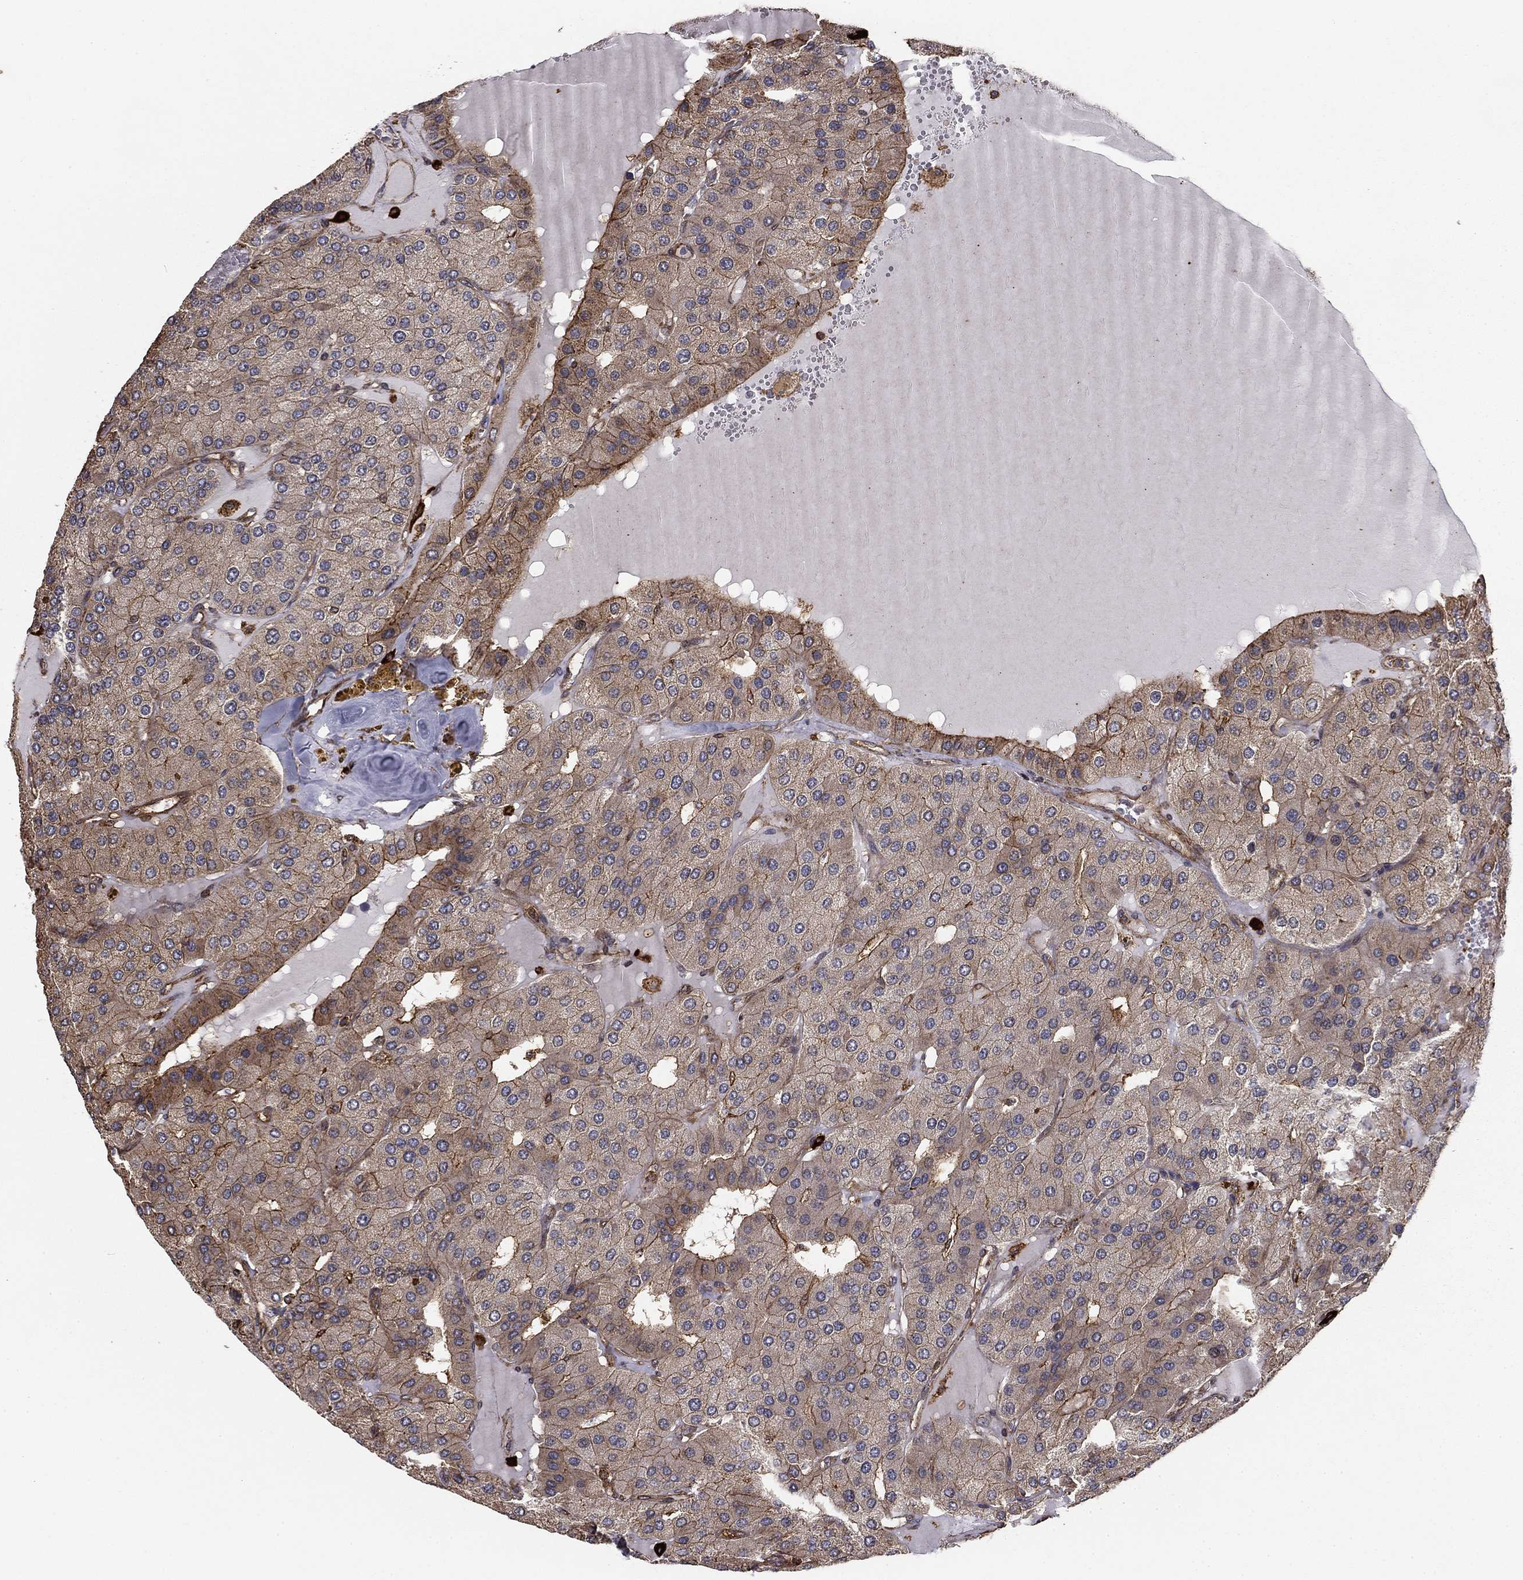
{"staining": {"intensity": "moderate", "quantity": "<25%", "location": "cytoplasmic/membranous"}, "tissue": "parathyroid gland", "cell_type": "Glandular cells", "image_type": "normal", "snomed": [{"axis": "morphology", "description": "Normal tissue, NOS"}, {"axis": "morphology", "description": "Adenoma, NOS"}, {"axis": "topography", "description": "Parathyroid gland"}], "caption": "Benign parathyroid gland shows moderate cytoplasmic/membranous positivity in about <25% of glandular cells.", "gene": "HABP4", "patient": {"sex": "female", "age": 86}}